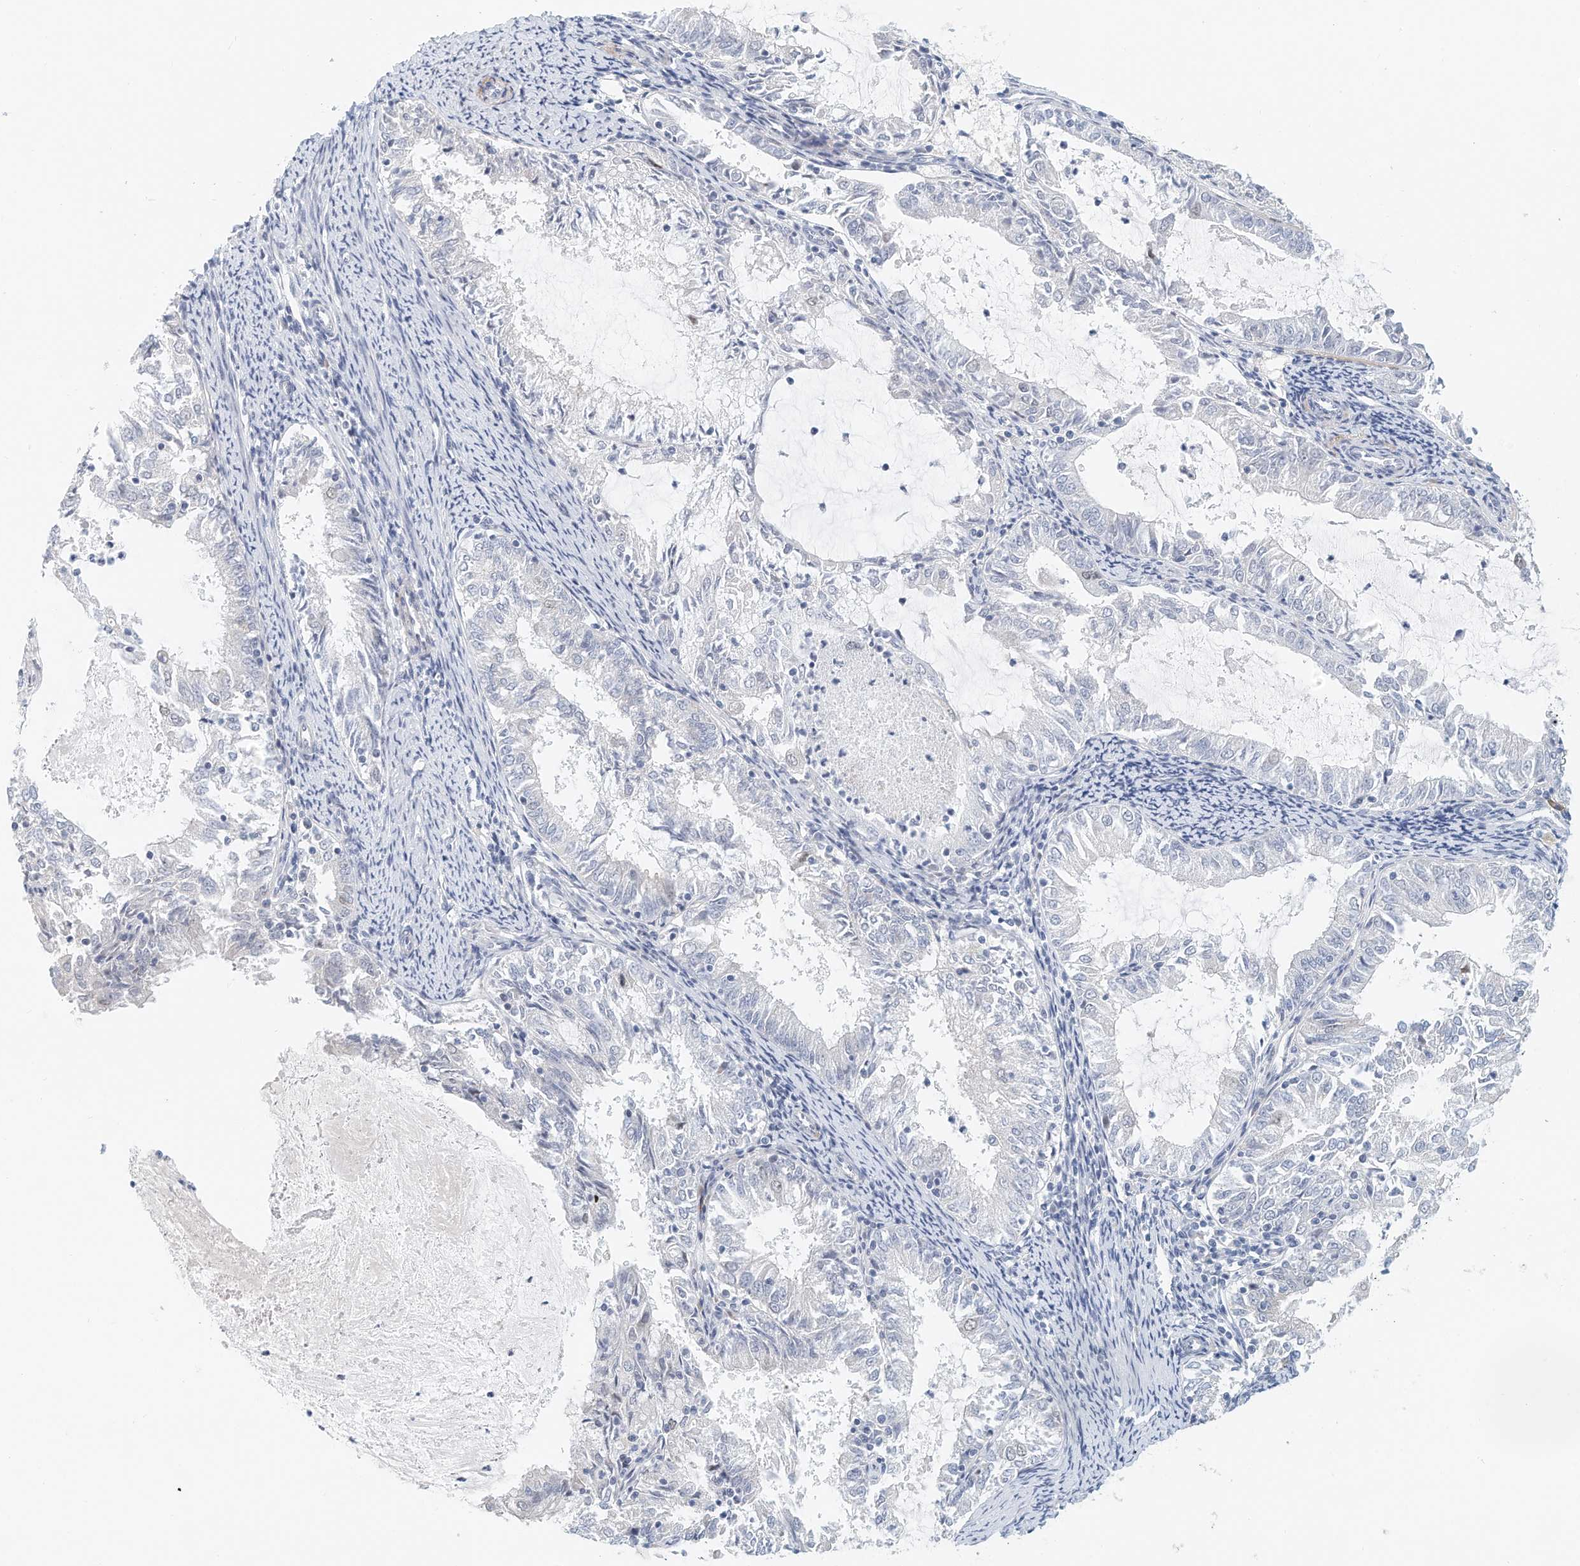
{"staining": {"intensity": "negative", "quantity": "none", "location": "none"}, "tissue": "endometrial cancer", "cell_type": "Tumor cells", "image_type": "cancer", "snomed": [{"axis": "morphology", "description": "Adenocarcinoma, NOS"}, {"axis": "topography", "description": "Endometrium"}], "caption": "Immunohistochemical staining of adenocarcinoma (endometrial) demonstrates no significant staining in tumor cells. (Immunohistochemistry (ihc), brightfield microscopy, high magnification).", "gene": "ARHGAP28", "patient": {"sex": "female", "age": 57}}